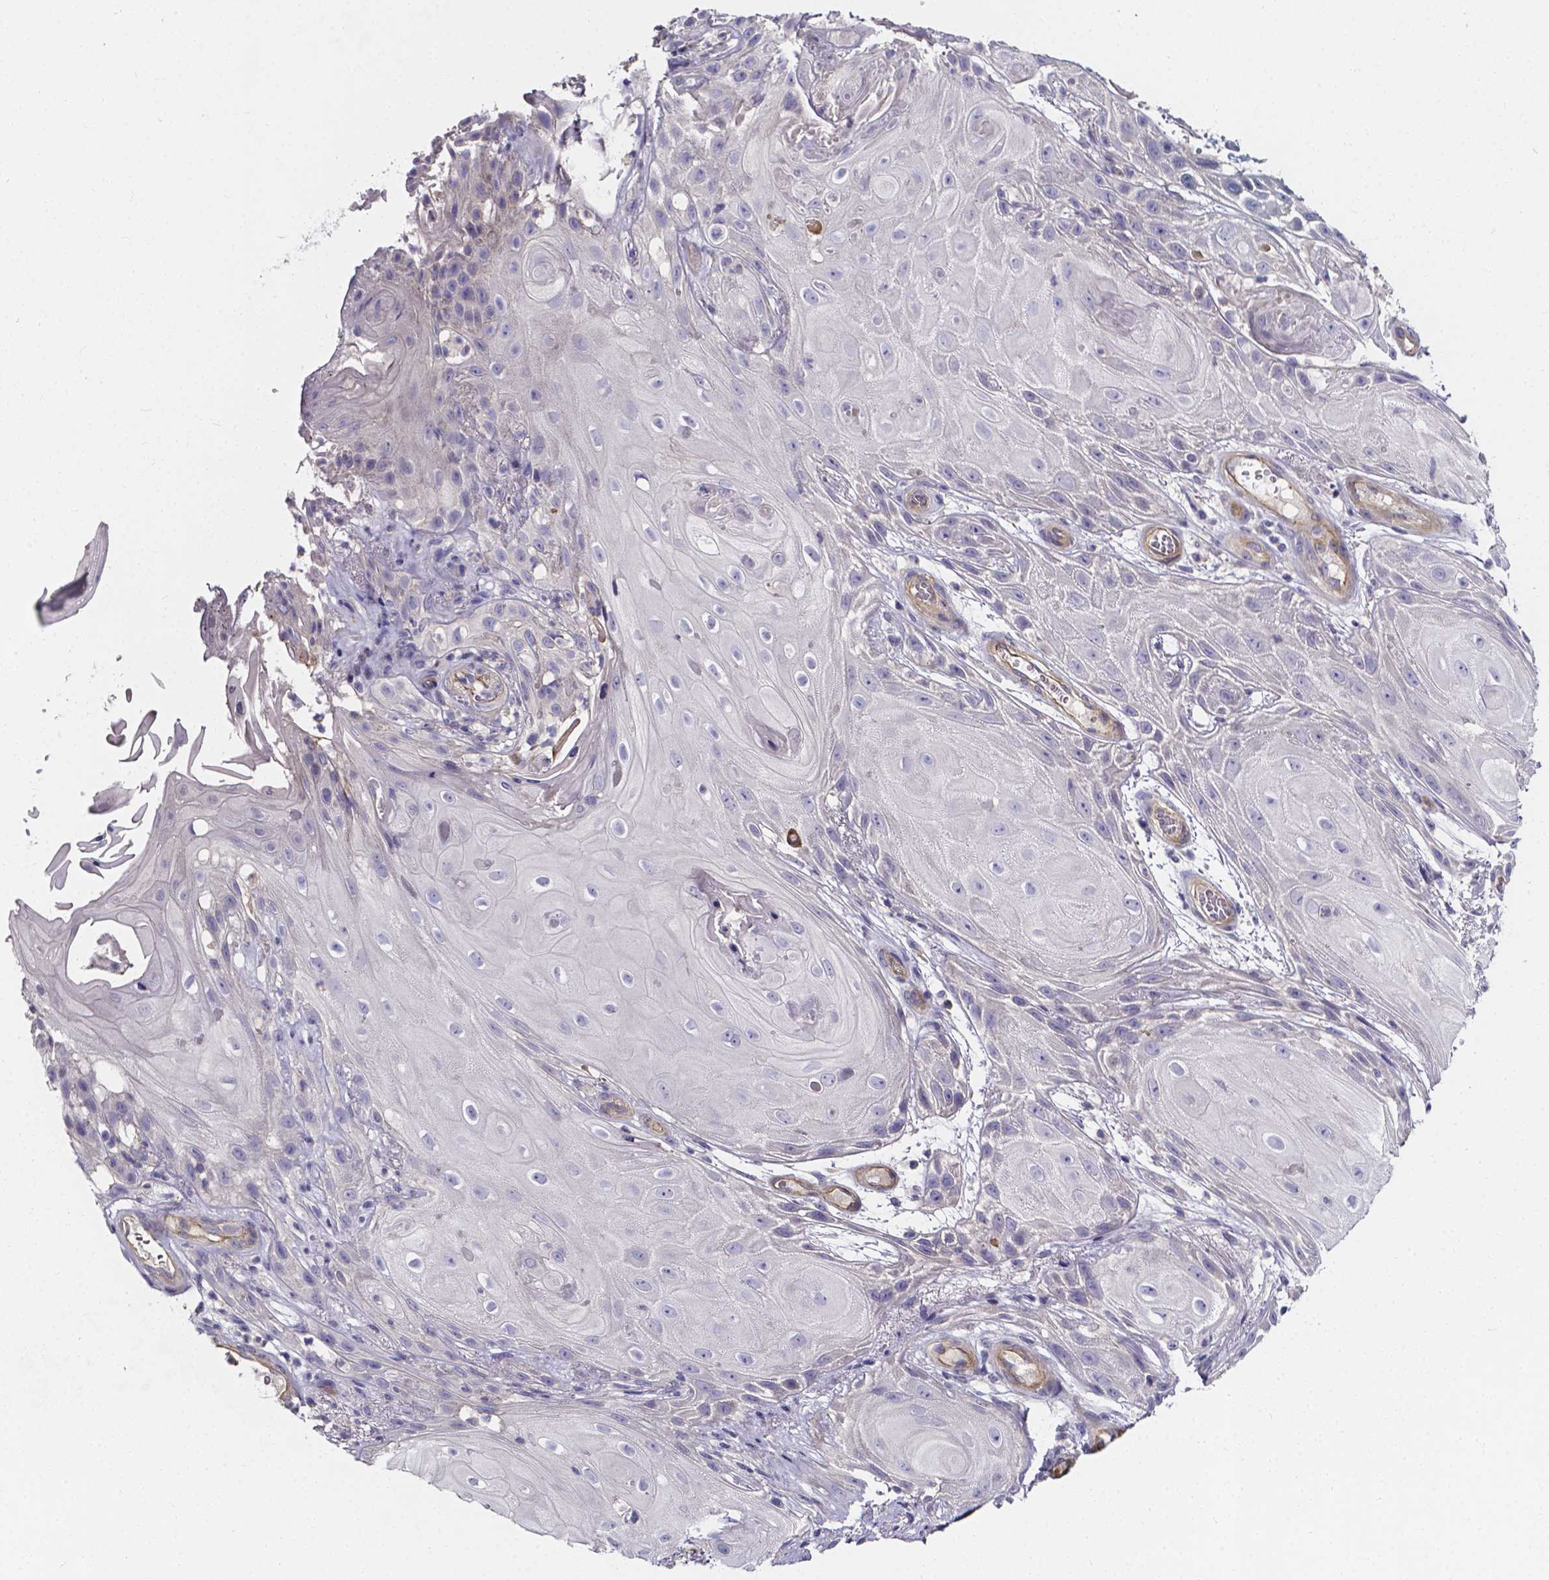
{"staining": {"intensity": "negative", "quantity": "none", "location": "none"}, "tissue": "skin cancer", "cell_type": "Tumor cells", "image_type": "cancer", "snomed": [{"axis": "morphology", "description": "Squamous cell carcinoma, NOS"}, {"axis": "topography", "description": "Skin"}], "caption": "This image is of skin squamous cell carcinoma stained with immunohistochemistry (IHC) to label a protein in brown with the nuclei are counter-stained blue. There is no positivity in tumor cells.", "gene": "CACNG8", "patient": {"sex": "male", "age": 62}}